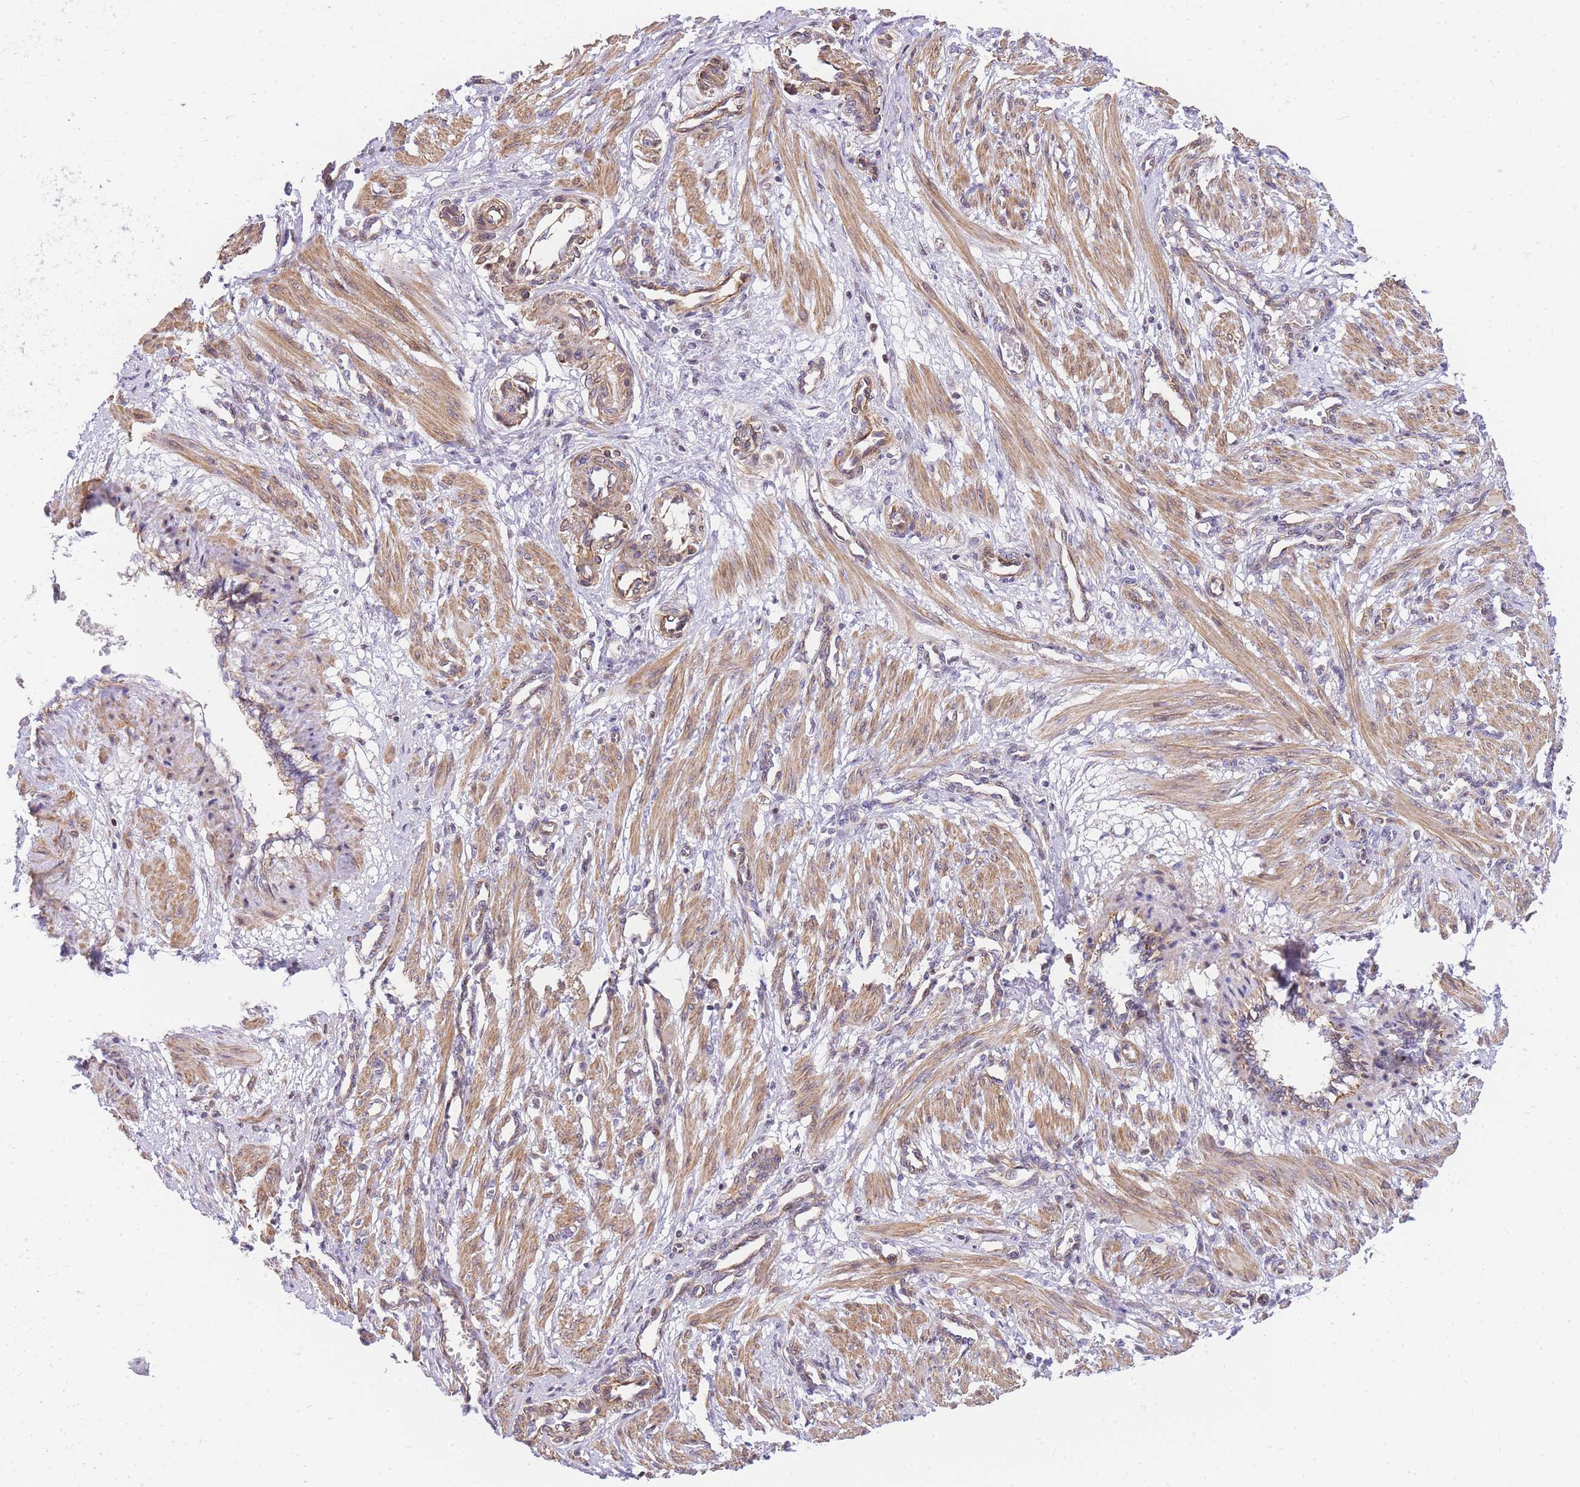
{"staining": {"intensity": "moderate", "quantity": ">75%", "location": "cytoplasmic/membranous"}, "tissue": "smooth muscle", "cell_type": "Smooth muscle cells", "image_type": "normal", "snomed": [{"axis": "morphology", "description": "Normal tissue, NOS"}, {"axis": "topography", "description": "Endometrium"}], "caption": "Immunohistochemistry (IHC) (DAB (3,3'-diaminobenzidine)) staining of benign human smooth muscle shows moderate cytoplasmic/membranous protein expression in about >75% of smooth muscle cells.", "gene": "S100PBP", "patient": {"sex": "female", "age": 33}}